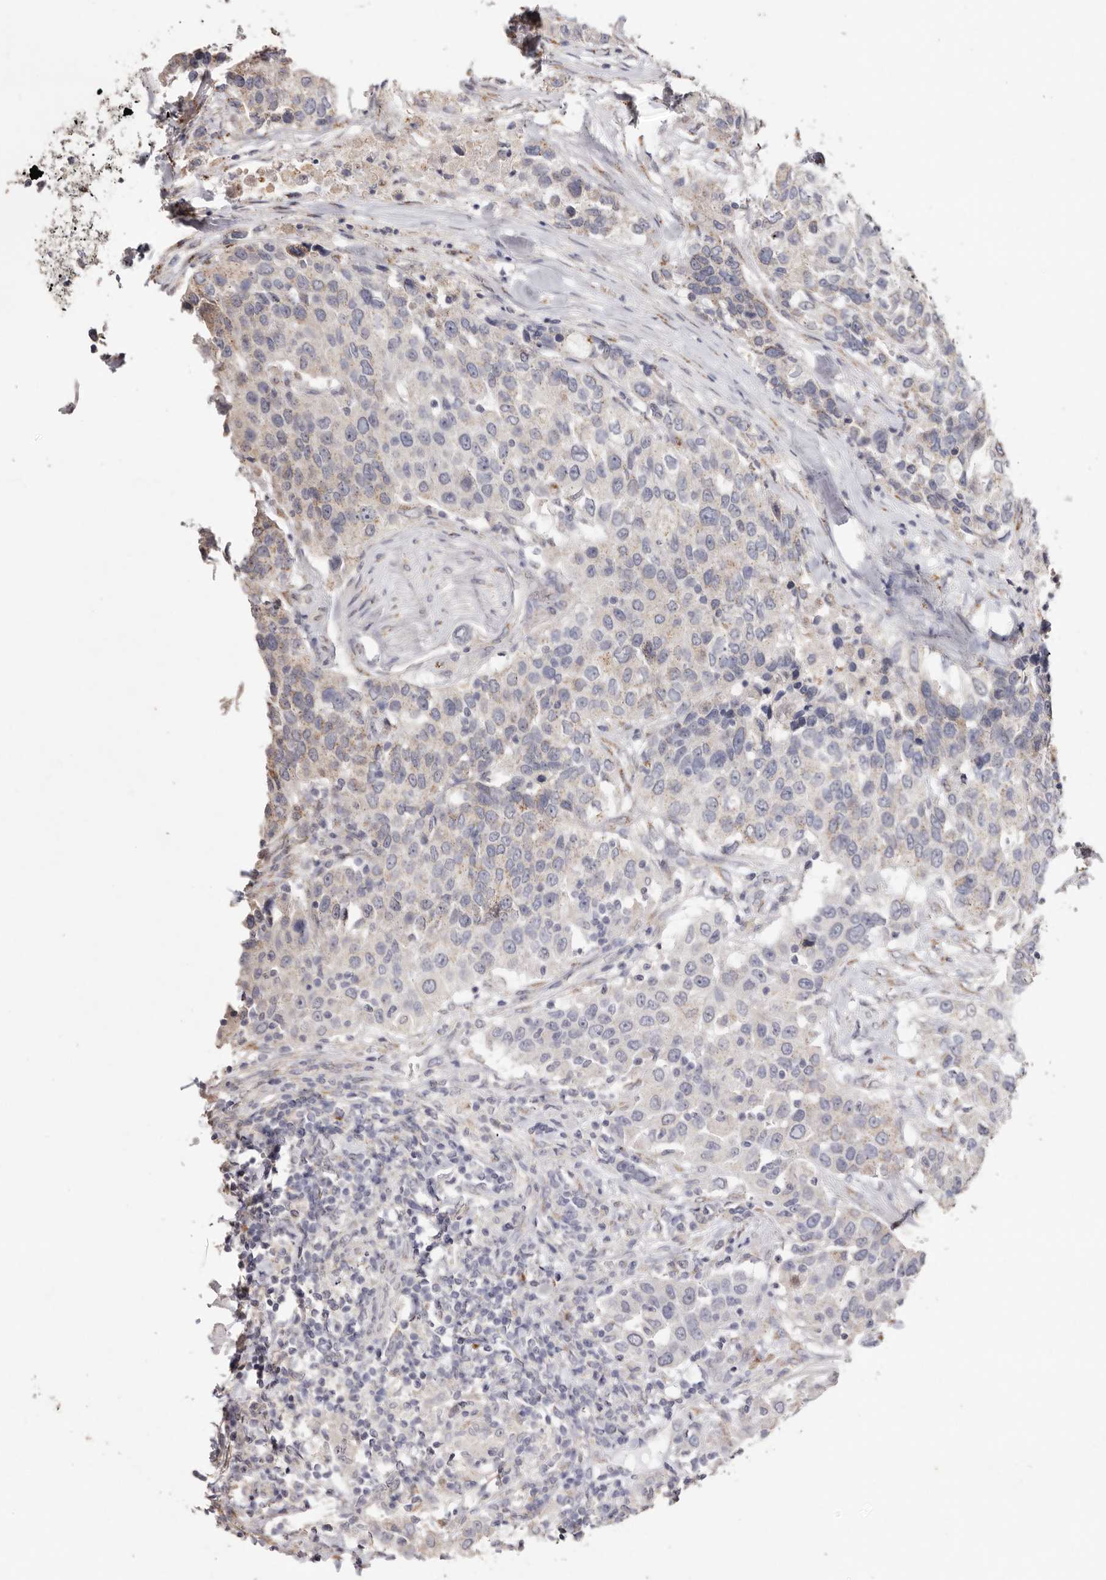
{"staining": {"intensity": "weak", "quantity": "<25%", "location": "cytoplasmic/membranous"}, "tissue": "urothelial cancer", "cell_type": "Tumor cells", "image_type": "cancer", "snomed": [{"axis": "morphology", "description": "Urothelial carcinoma, High grade"}, {"axis": "topography", "description": "Urinary bladder"}], "caption": "This is an immunohistochemistry (IHC) histopathology image of human urothelial cancer. There is no expression in tumor cells.", "gene": "LGALS7B", "patient": {"sex": "female", "age": 80}}